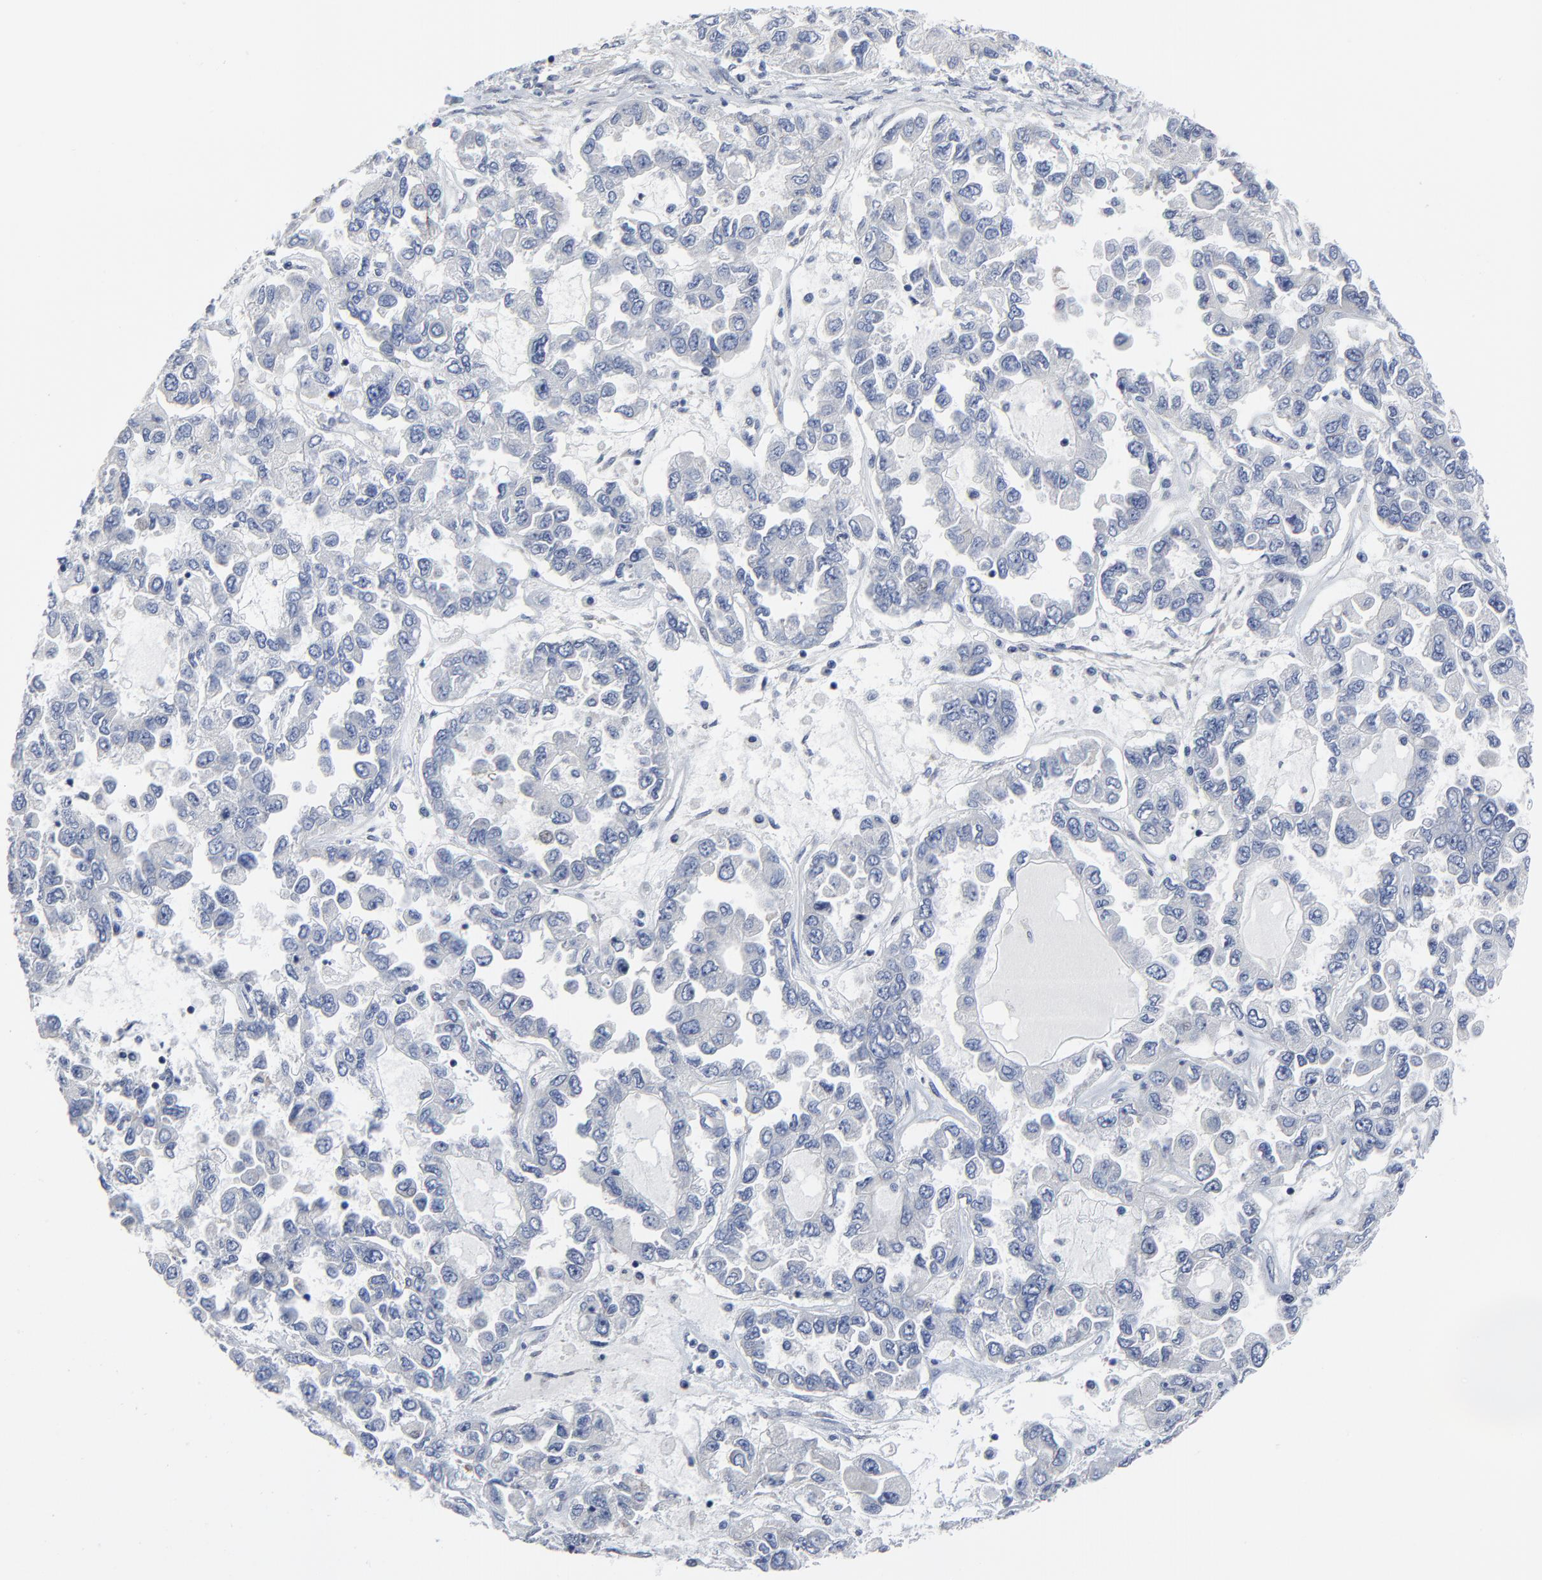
{"staining": {"intensity": "negative", "quantity": "none", "location": "none"}, "tissue": "ovarian cancer", "cell_type": "Tumor cells", "image_type": "cancer", "snomed": [{"axis": "morphology", "description": "Cystadenocarcinoma, serous, NOS"}, {"axis": "topography", "description": "Ovary"}], "caption": "Photomicrograph shows no protein positivity in tumor cells of serous cystadenocarcinoma (ovarian) tissue.", "gene": "NLGN3", "patient": {"sex": "female", "age": 84}}